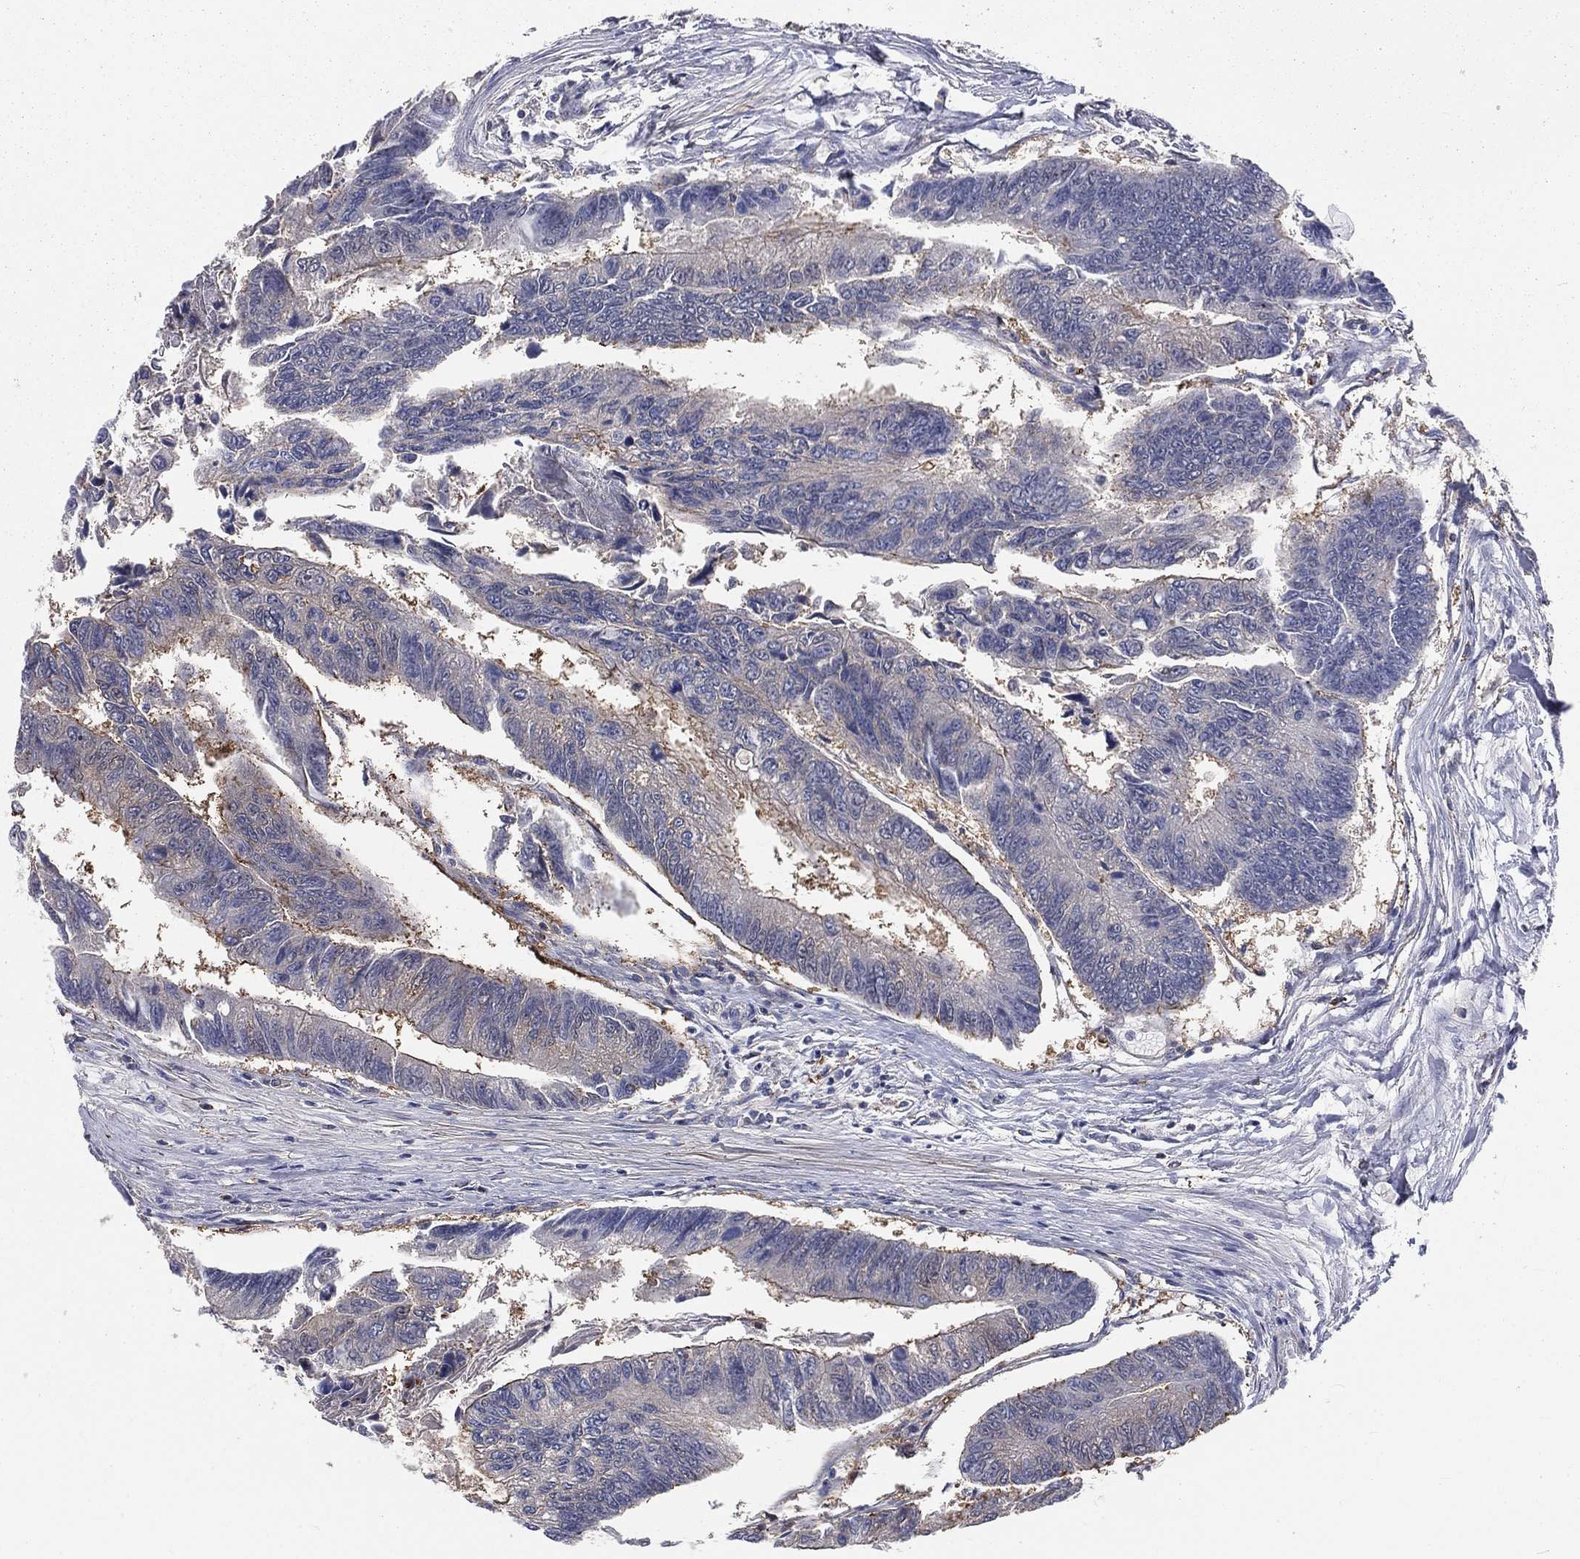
{"staining": {"intensity": "negative", "quantity": "none", "location": "none"}, "tissue": "colorectal cancer", "cell_type": "Tumor cells", "image_type": "cancer", "snomed": [{"axis": "morphology", "description": "Adenocarcinoma, NOS"}, {"axis": "topography", "description": "Colon"}], "caption": "This is an IHC image of human colorectal adenocarcinoma. There is no staining in tumor cells.", "gene": "TBC1D2", "patient": {"sex": "female", "age": 65}}